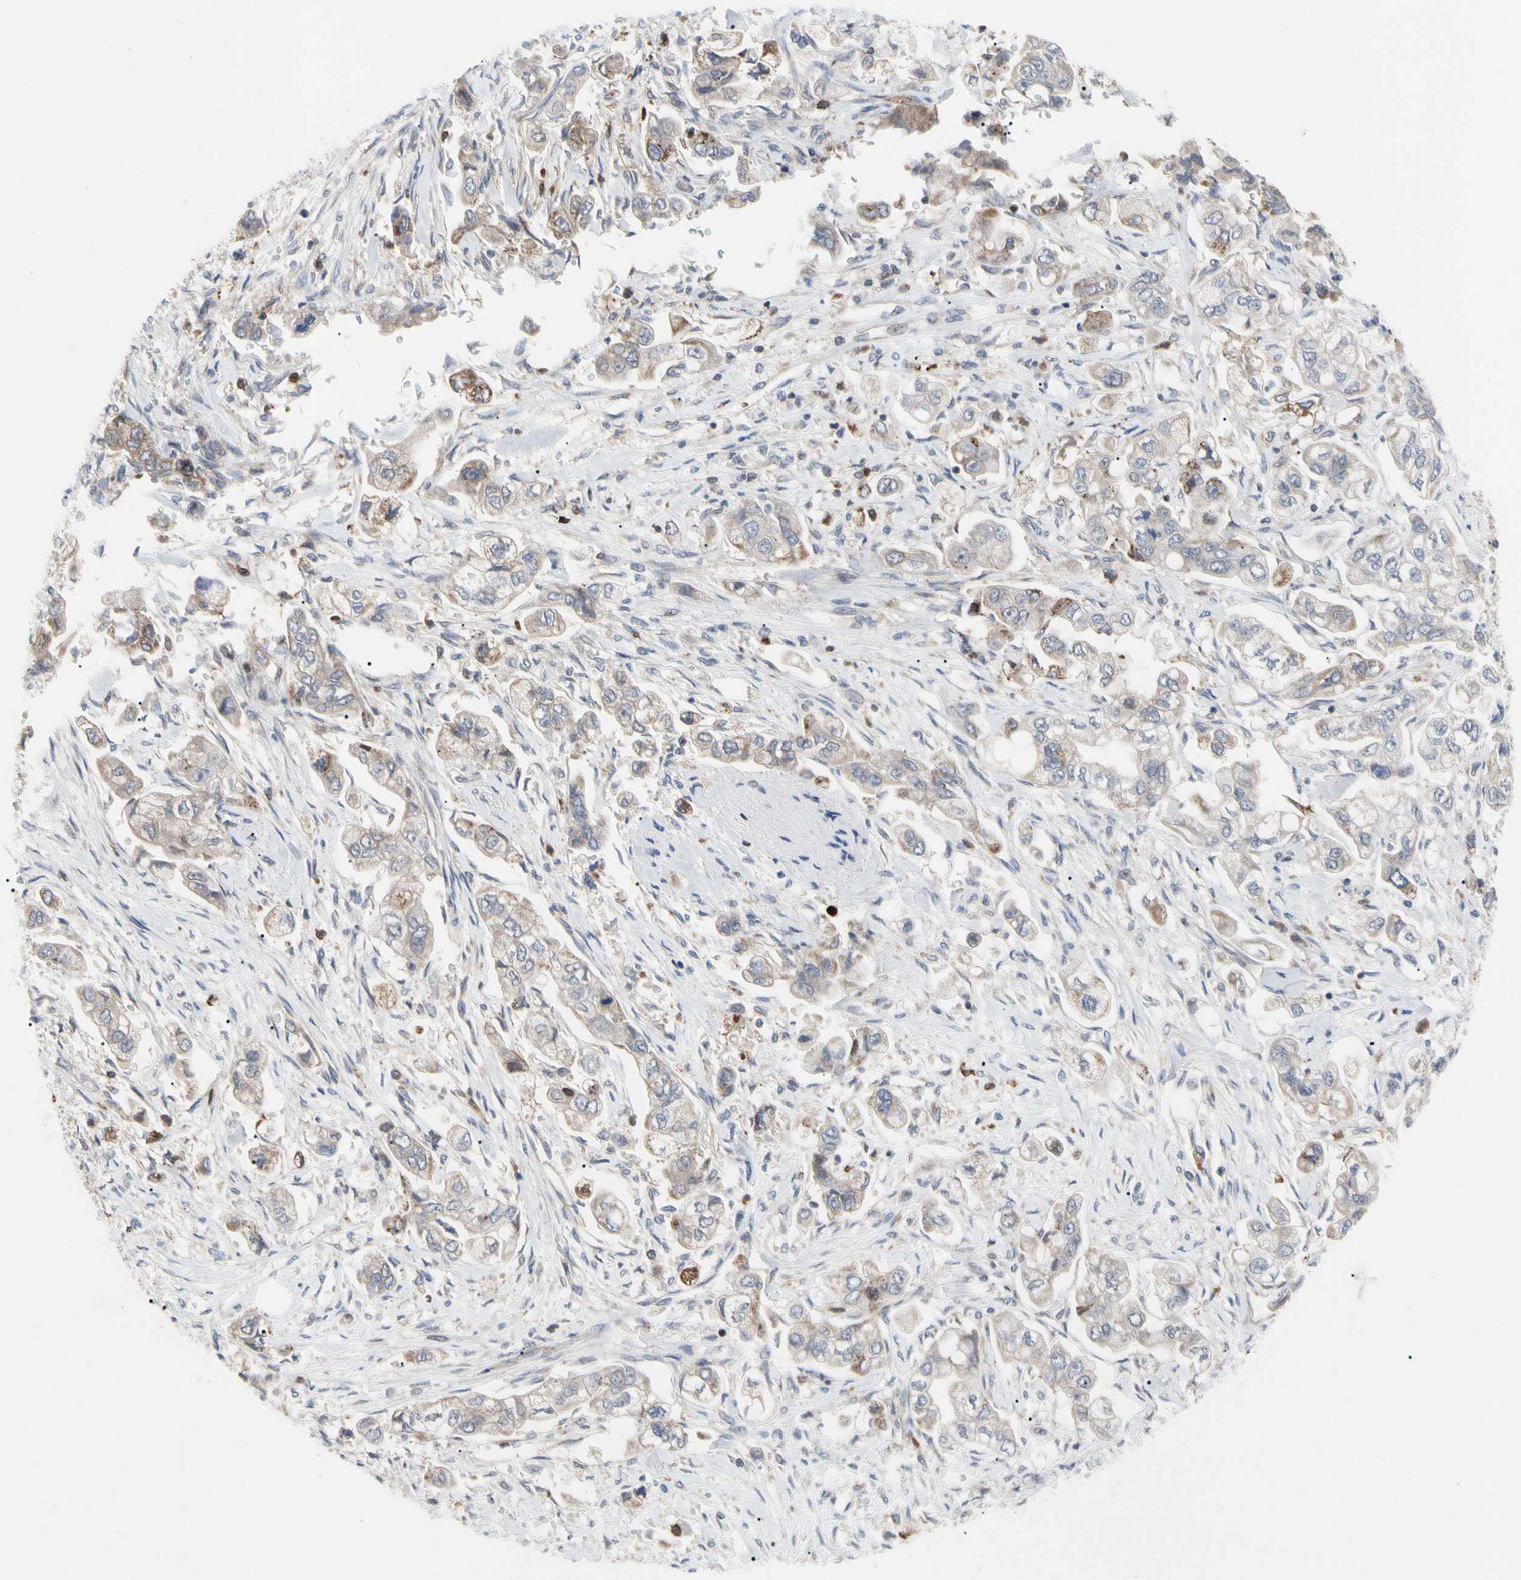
{"staining": {"intensity": "weak", "quantity": "25%-75%", "location": "cytoplasmic/membranous"}, "tissue": "stomach cancer", "cell_type": "Tumor cells", "image_type": "cancer", "snomed": [{"axis": "morphology", "description": "Adenocarcinoma, NOS"}, {"axis": "topography", "description": "Stomach"}], "caption": "Immunohistochemistry (IHC) micrograph of neoplastic tissue: adenocarcinoma (stomach) stained using IHC demonstrates low levels of weak protein expression localized specifically in the cytoplasmic/membranous of tumor cells, appearing as a cytoplasmic/membranous brown color.", "gene": "MCL1", "patient": {"sex": "male", "age": 62}}